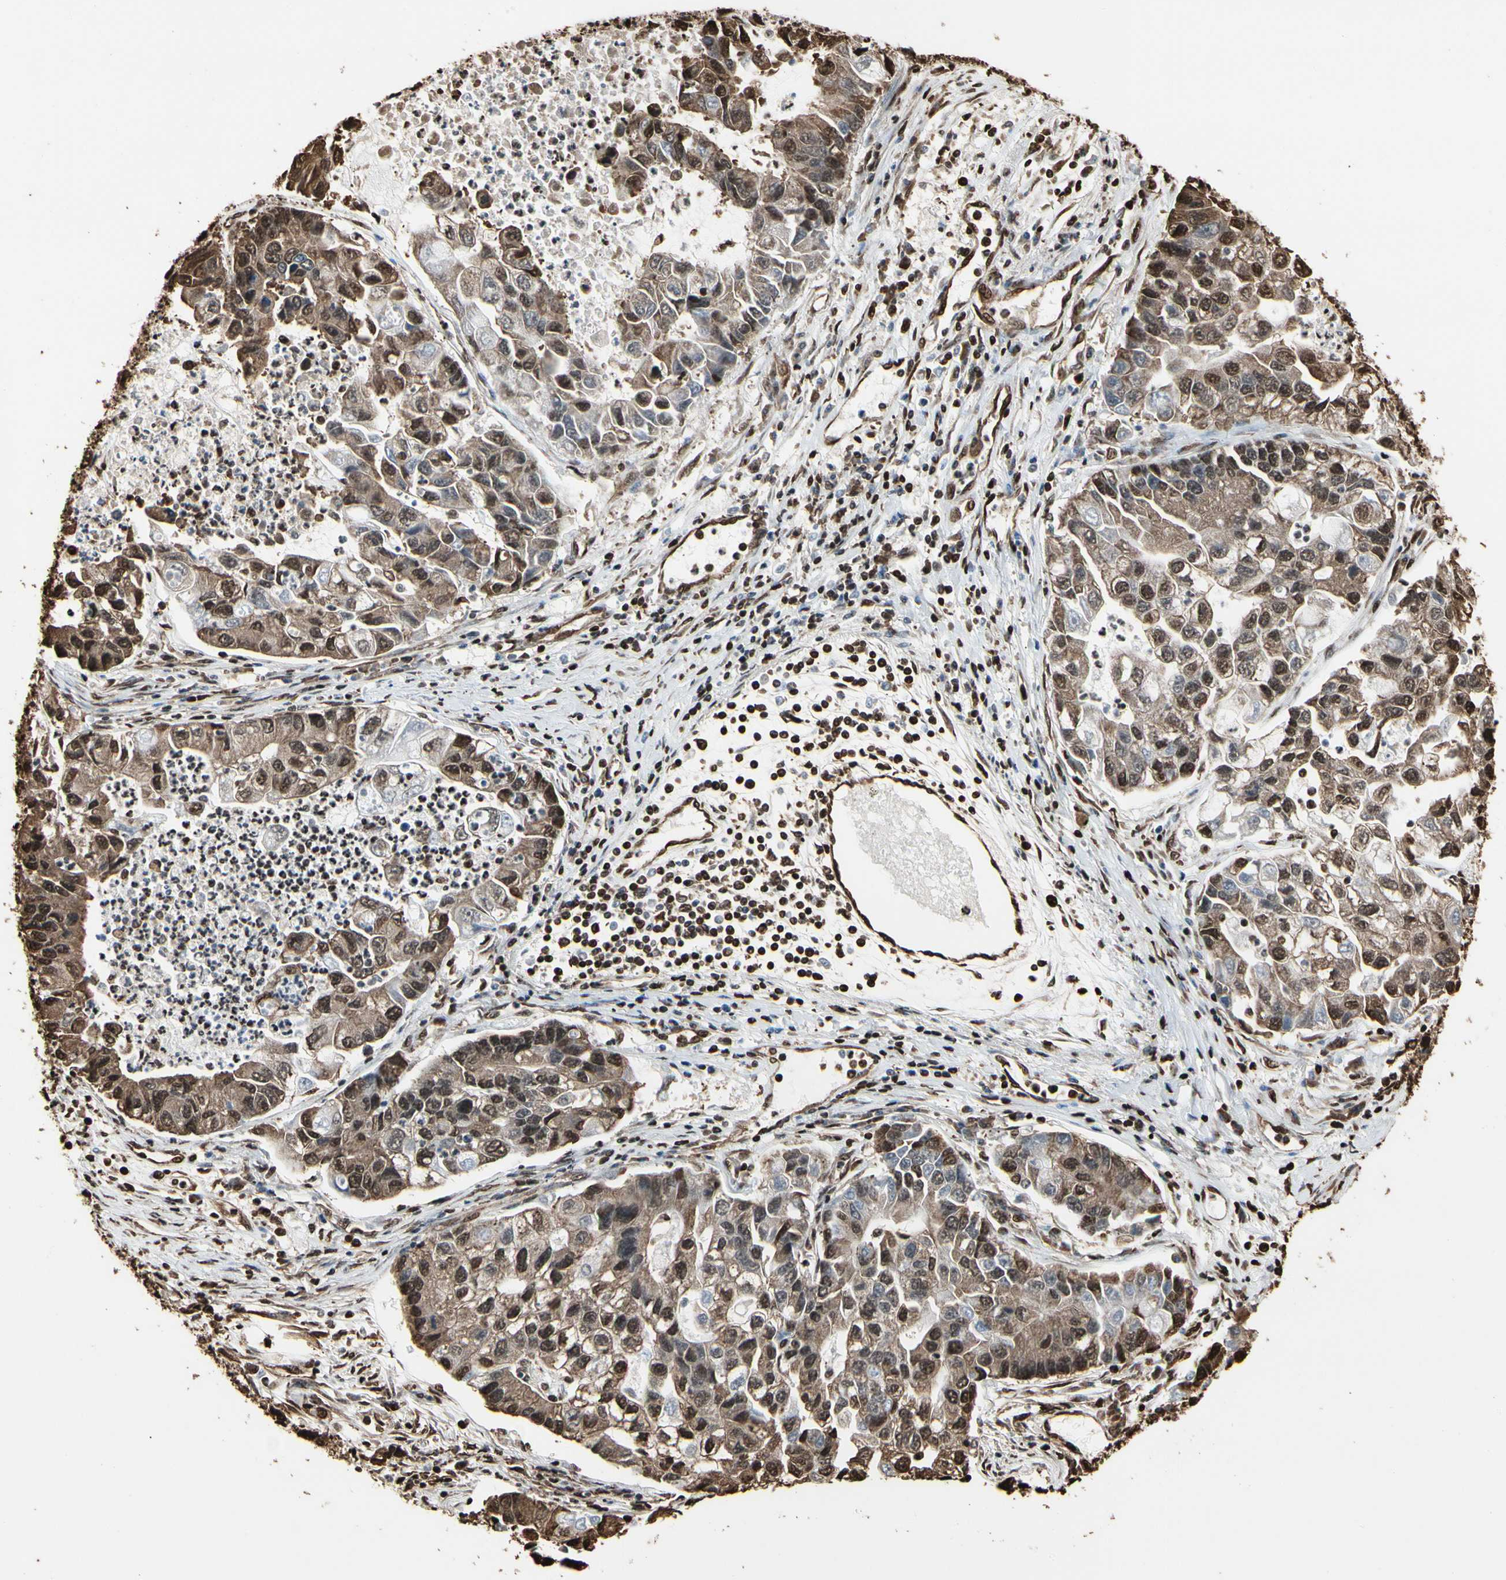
{"staining": {"intensity": "strong", "quantity": ">75%", "location": "cytoplasmic/membranous,nuclear"}, "tissue": "lung cancer", "cell_type": "Tumor cells", "image_type": "cancer", "snomed": [{"axis": "morphology", "description": "Adenocarcinoma, NOS"}, {"axis": "topography", "description": "Lung"}], "caption": "Immunohistochemistry (IHC) photomicrograph of lung adenocarcinoma stained for a protein (brown), which demonstrates high levels of strong cytoplasmic/membranous and nuclear positivity in approximately >75% of tumor cells.", "gene": "HNRNPK", "patient": {"sex": "female", "age": 51}}